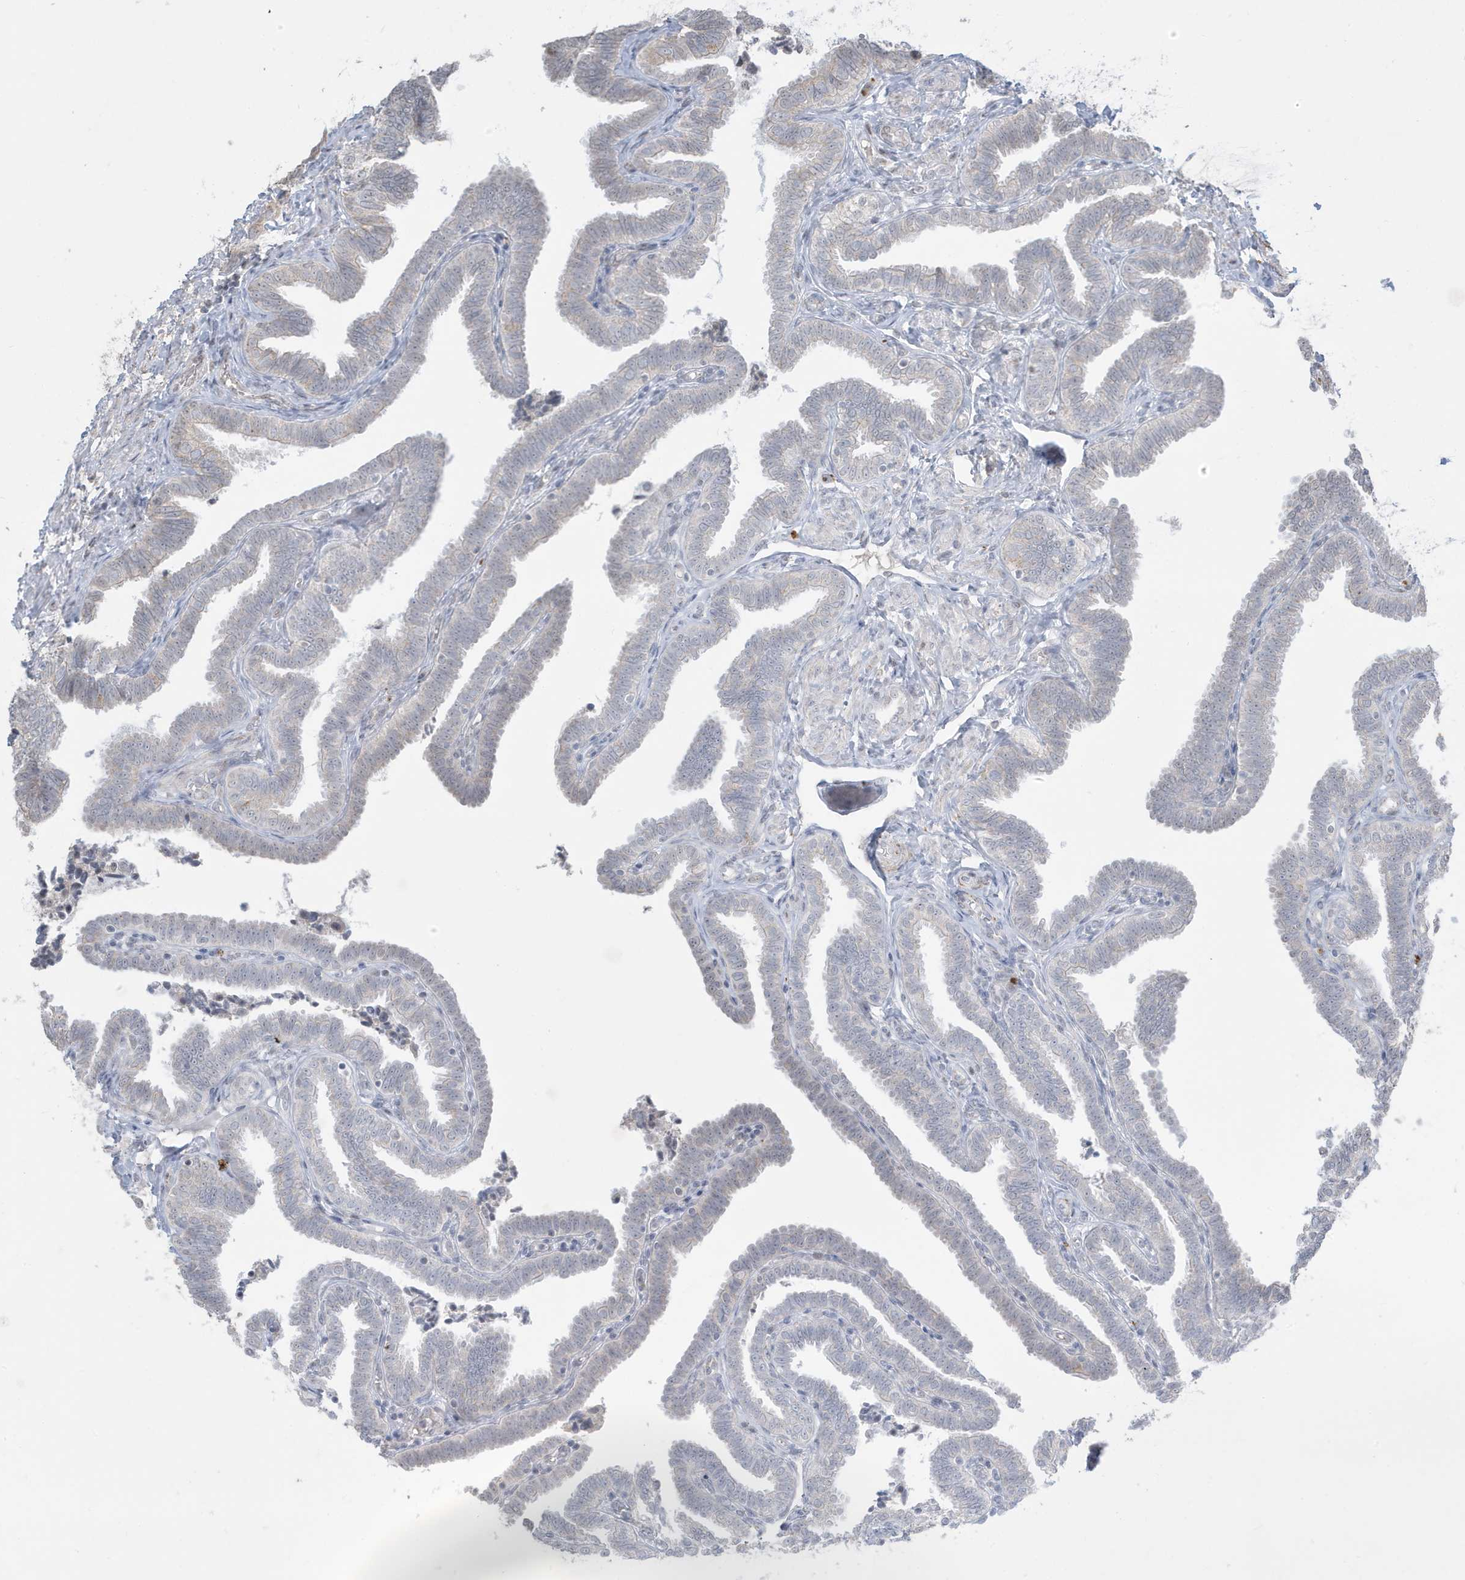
{"staining": {"intensity": "negative", "quantity": "none", "location": "none"}, "tissue": "fallopian tube", "cell_type": "Glandular cells", "image_type": "normal", "snomed": [{"axis": "morphology", "description": "Normal tissue, NOS"}, {"axis": "topography", "description": "Fallopian tube"}], "caption": "A high-resolution photomicrograph shows immunohistochemistry staining of benign fallopian tube, which reveals no significant positivity in glandular cells.", "gene": "FNDC1", "patient": {"sex": "female", "age": 39}}